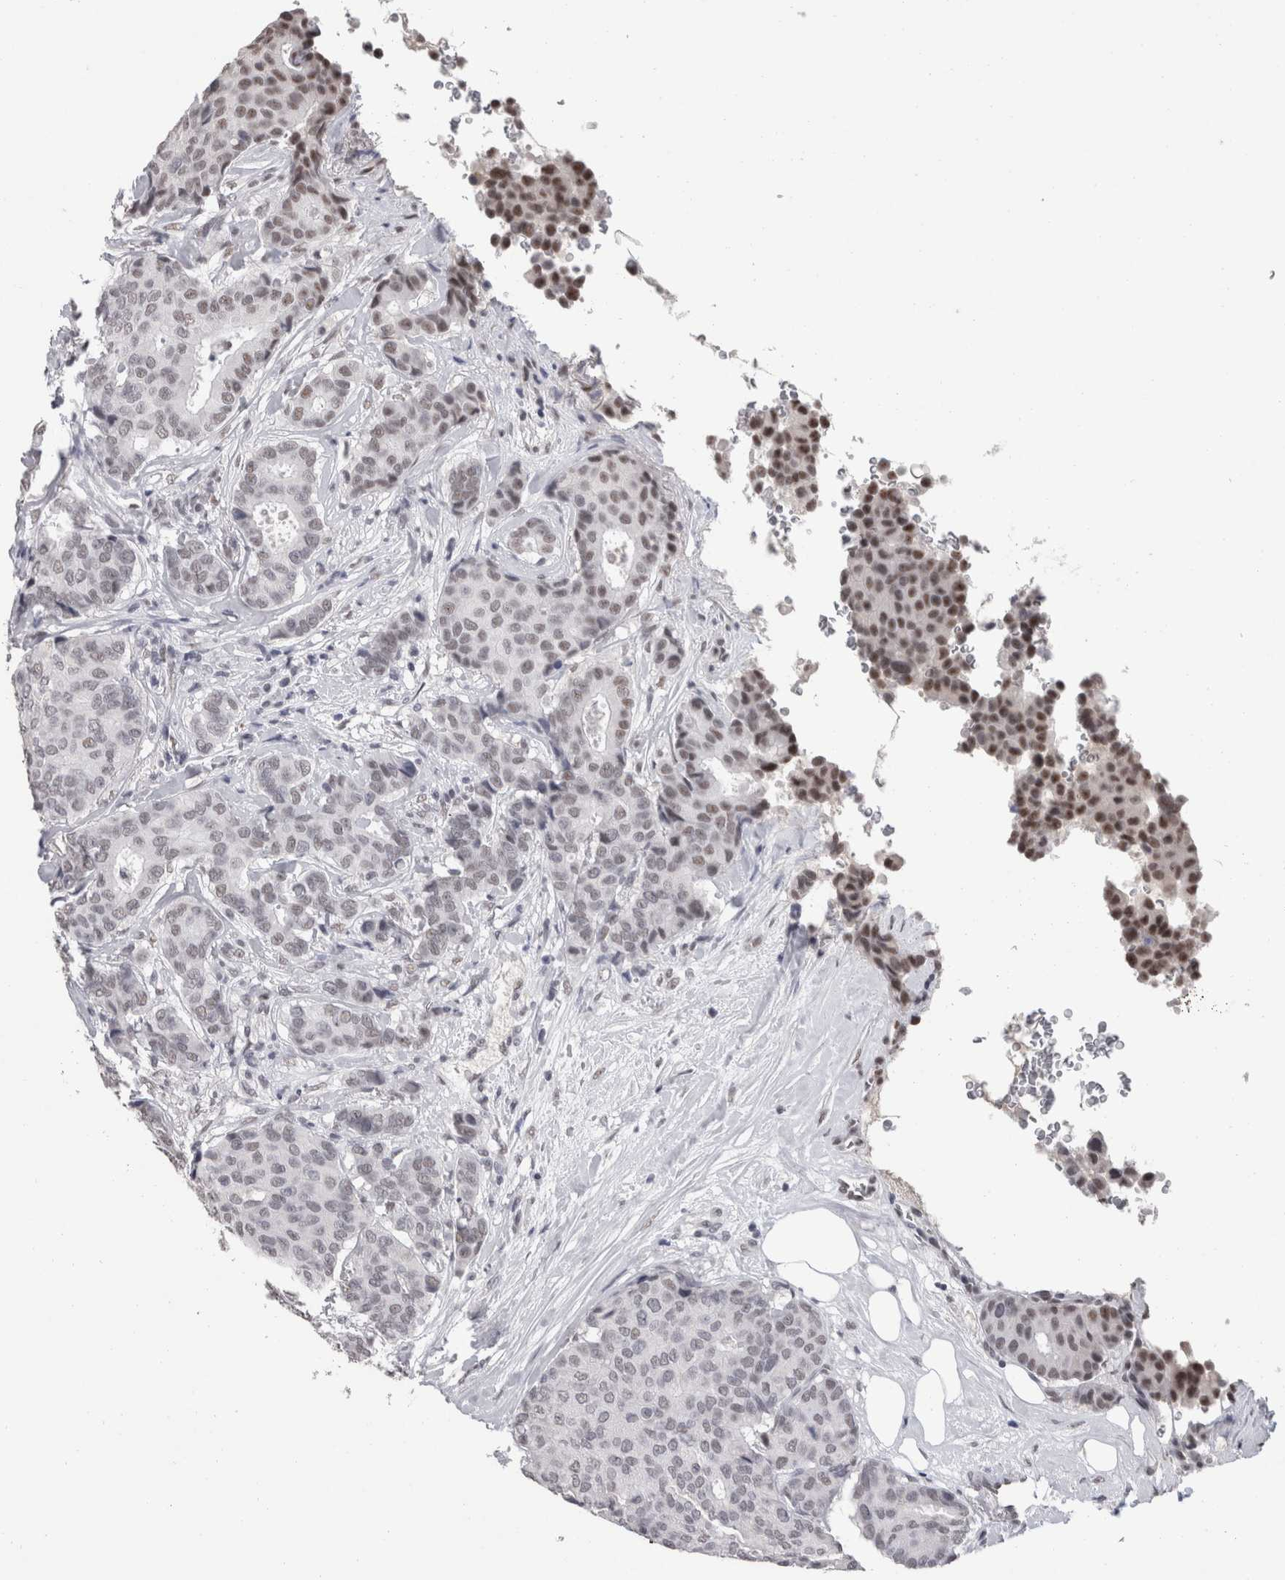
{"staining": {"intensity": "weak", "quantity": ">75%", "location": "nuclear"}, "tissue": "breast cancer", "cell_type": "Tumor cells", "image_type": "cancer", "snomed": [{"axis": "morphology", "description": "Duct carcinoma"}, {"axis": "topography", "description": "Breast"}], "caption": "About >75% of tumor cells in breast invasive ductal carcinoma display weak nuclear protein positivity as visualized by brown immunohistochemical staining.", "gene": "DDX17", "patient": {"sex": "female", "age": 75}}